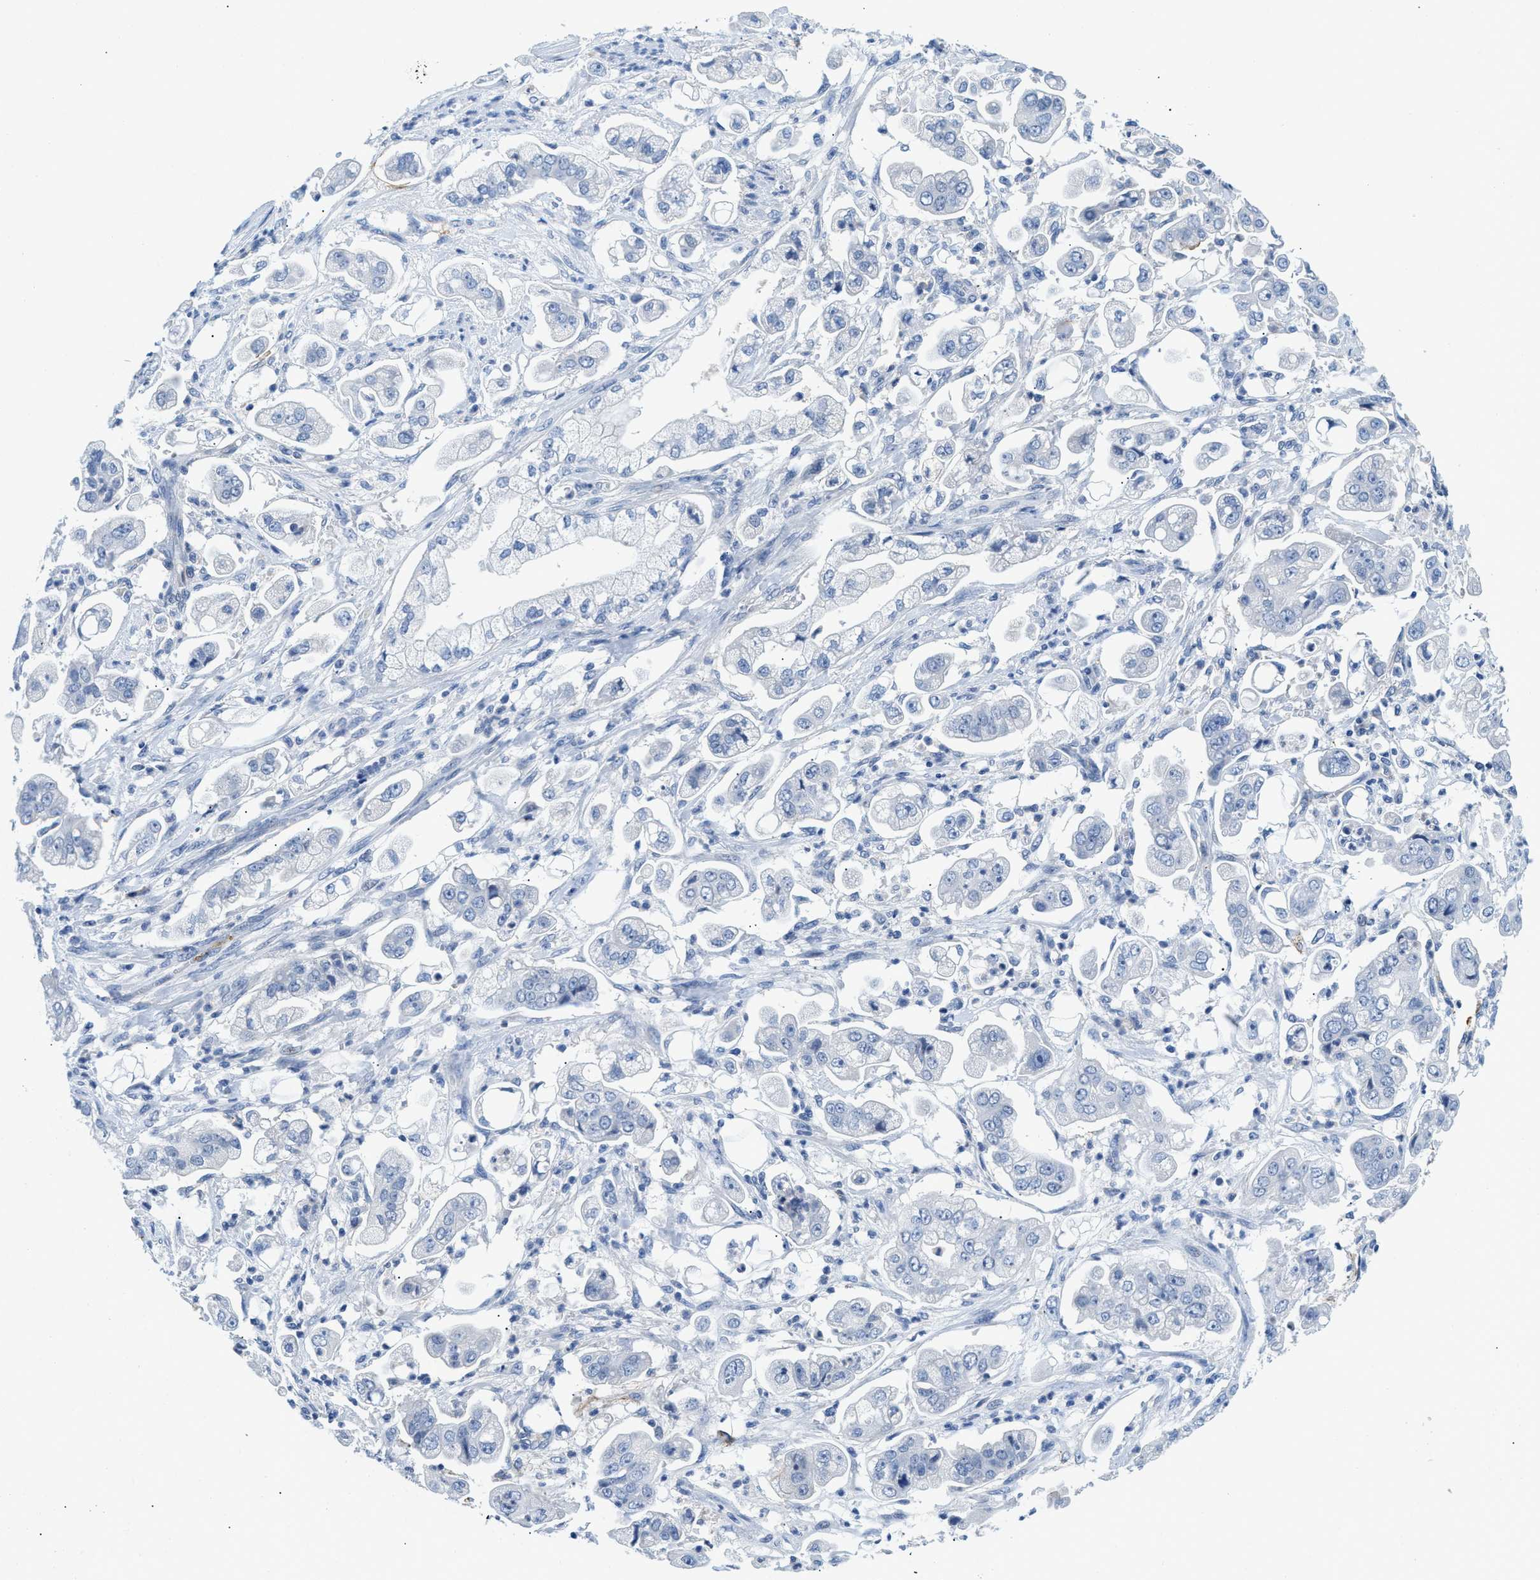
{"staining": {"intensity": "negative", "quantity": "none", "location": "none"}, "tissue": "stomach cancer", "cell_type": "Tumor cells", "image_type": "cancer", "snomed": [{"axis": "morphology", "description": "Adenocarcinoma, NOS"}, {"axis": "topography", "description": "Stomach"}], "caption": "DAB immunohistochemical staining of human adenocarcinoma (stomach) displays no significant staining in tumor cells. The staining is performed using DAB (3,3'-diaminobenzidine) brown chromogen with nuclei counter-stained in using hematoxylin.", "gene": "MBL2", "patient": {"sex": "male", "age": 62}}